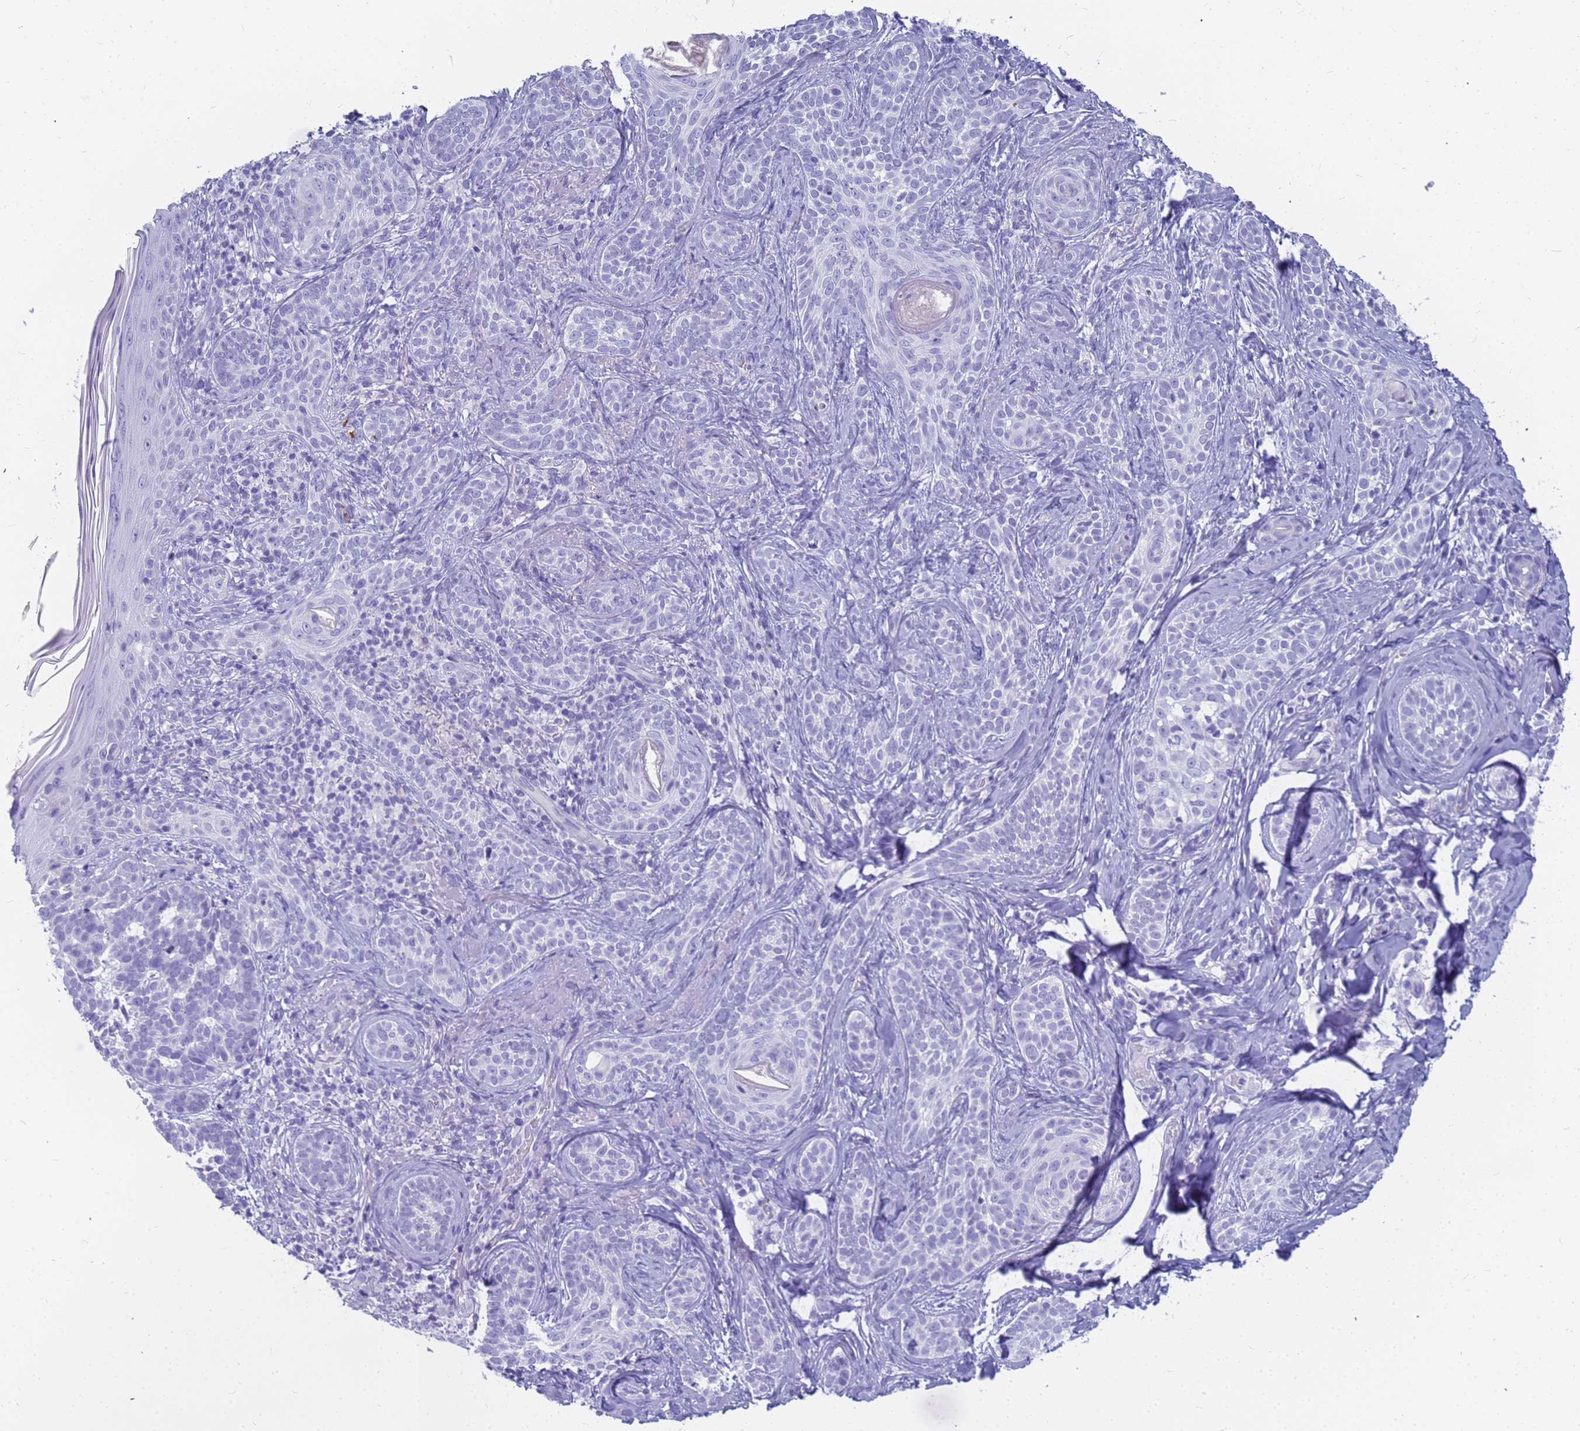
{"staining": {"intensity": "negative", "quantity": "none", "location": "none"}, "tissue": "skin cancer", "cell_type": "Tumor cells", "image_type": "cancer", "snomed": [{"axis": "morphology", "description": "Basal cell carcinoma"}, {"axis": "topography", "description": "Skin"}], "caption": "Skin cancer was stained to show a protein in brown. There is no significant staining in tumor cells.", "gene": "RNASE2", "patient": {"sex": "male", "age": 71}}